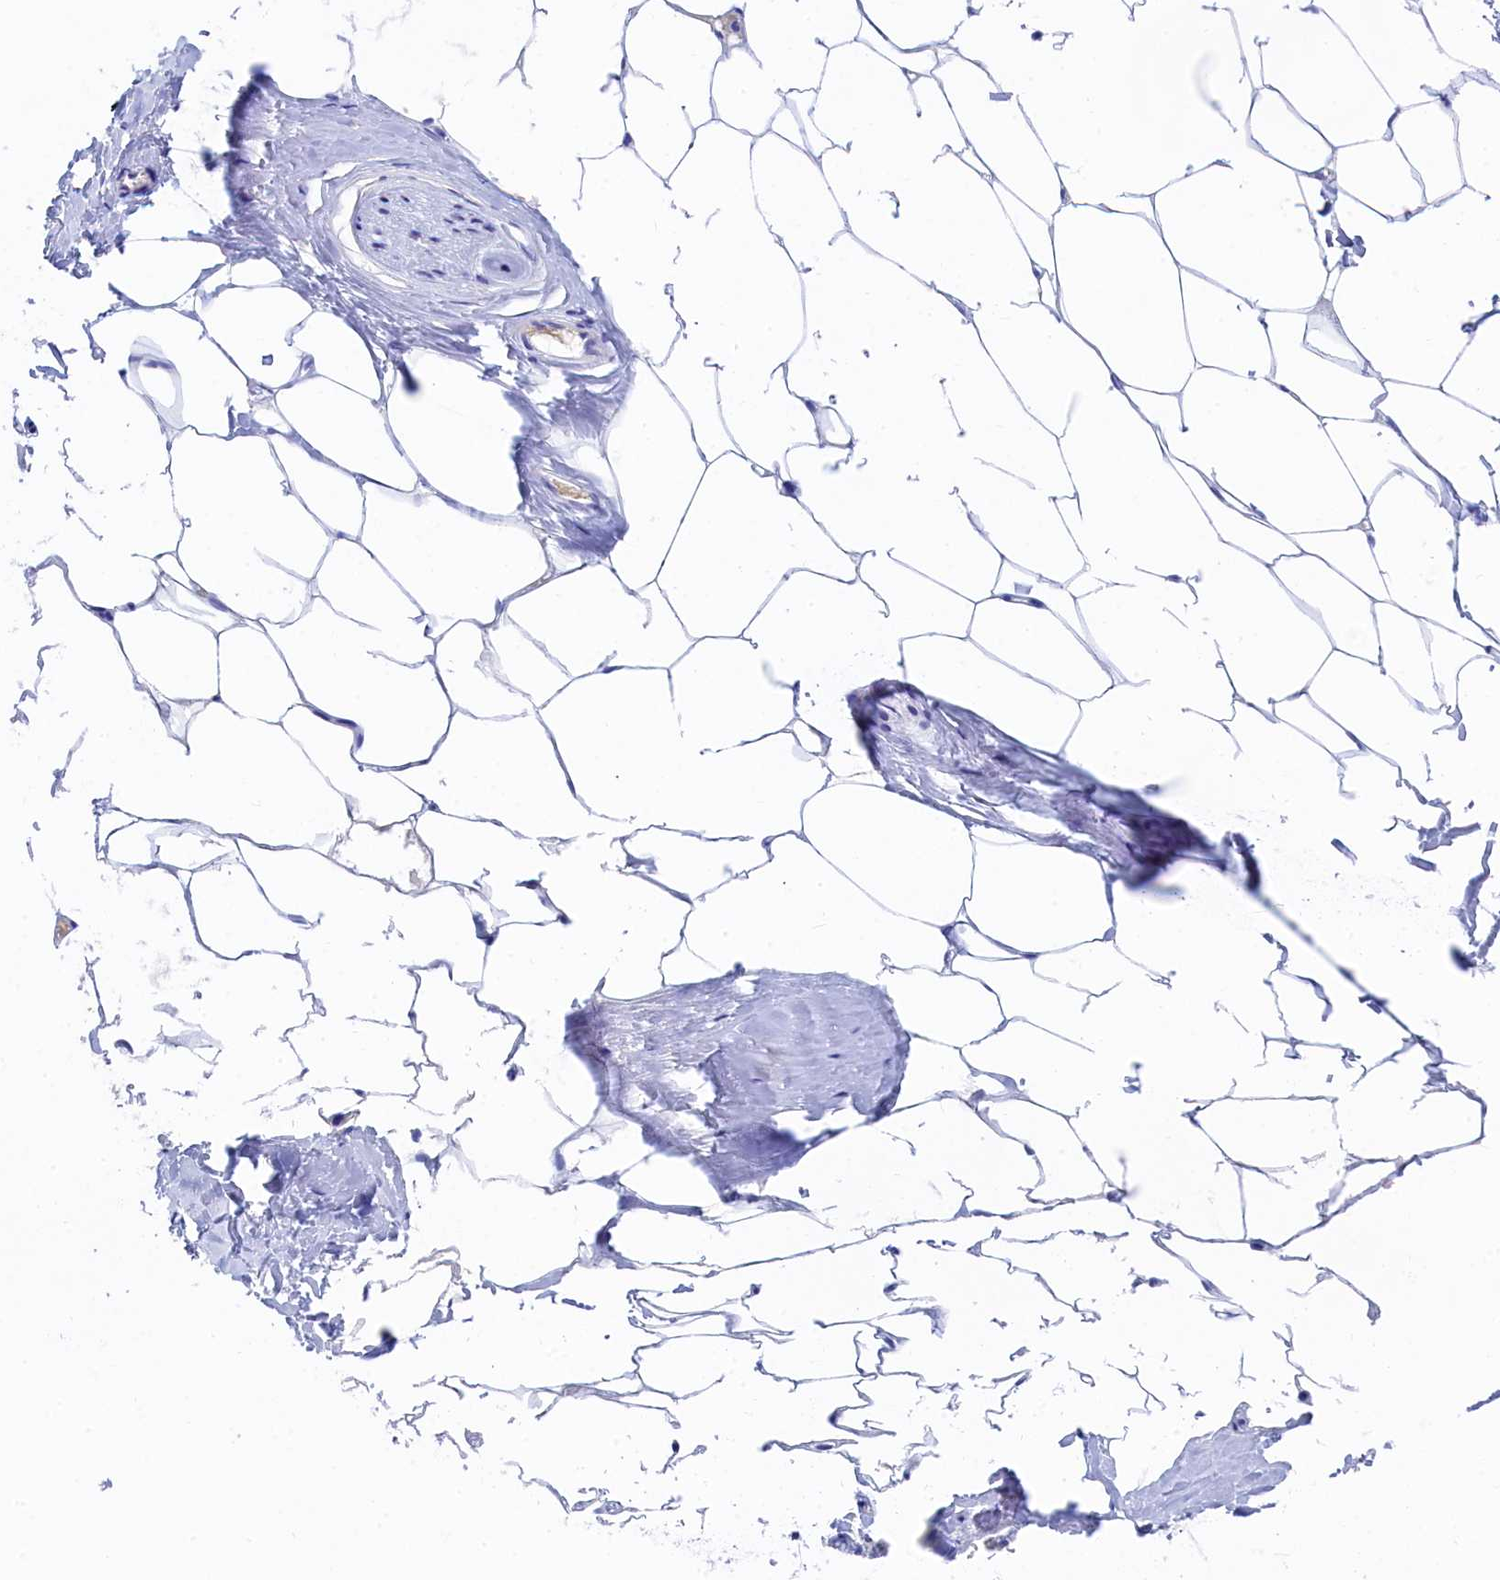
{"staining": {"intensity": "negative", "quantity": "none", "location": "none"}, "tissue": "adipose tissue", "cell_type": "Adipocytes", "image_type": "normal", "snomed": [{"axis": "morphology", "description": "Normal tissue, NOS"}, {"axis": "morphology", "description": "Adenocarcinoma, Low grade"}, {"axis": "topography", "description": "Prostate"}, {"axis": "topography", "description": "Peripheral nerve tissue"}], "caption": "The micrograph displays no significant positivity in adipocytes of adipose tissue. (DAB (3,3'-diaminobenzidine) immunohistochemistry (IHC) with hematoxylin counter stain).", "gene": "TRIM10", "patient": {"sex": "male", "age": 63}}